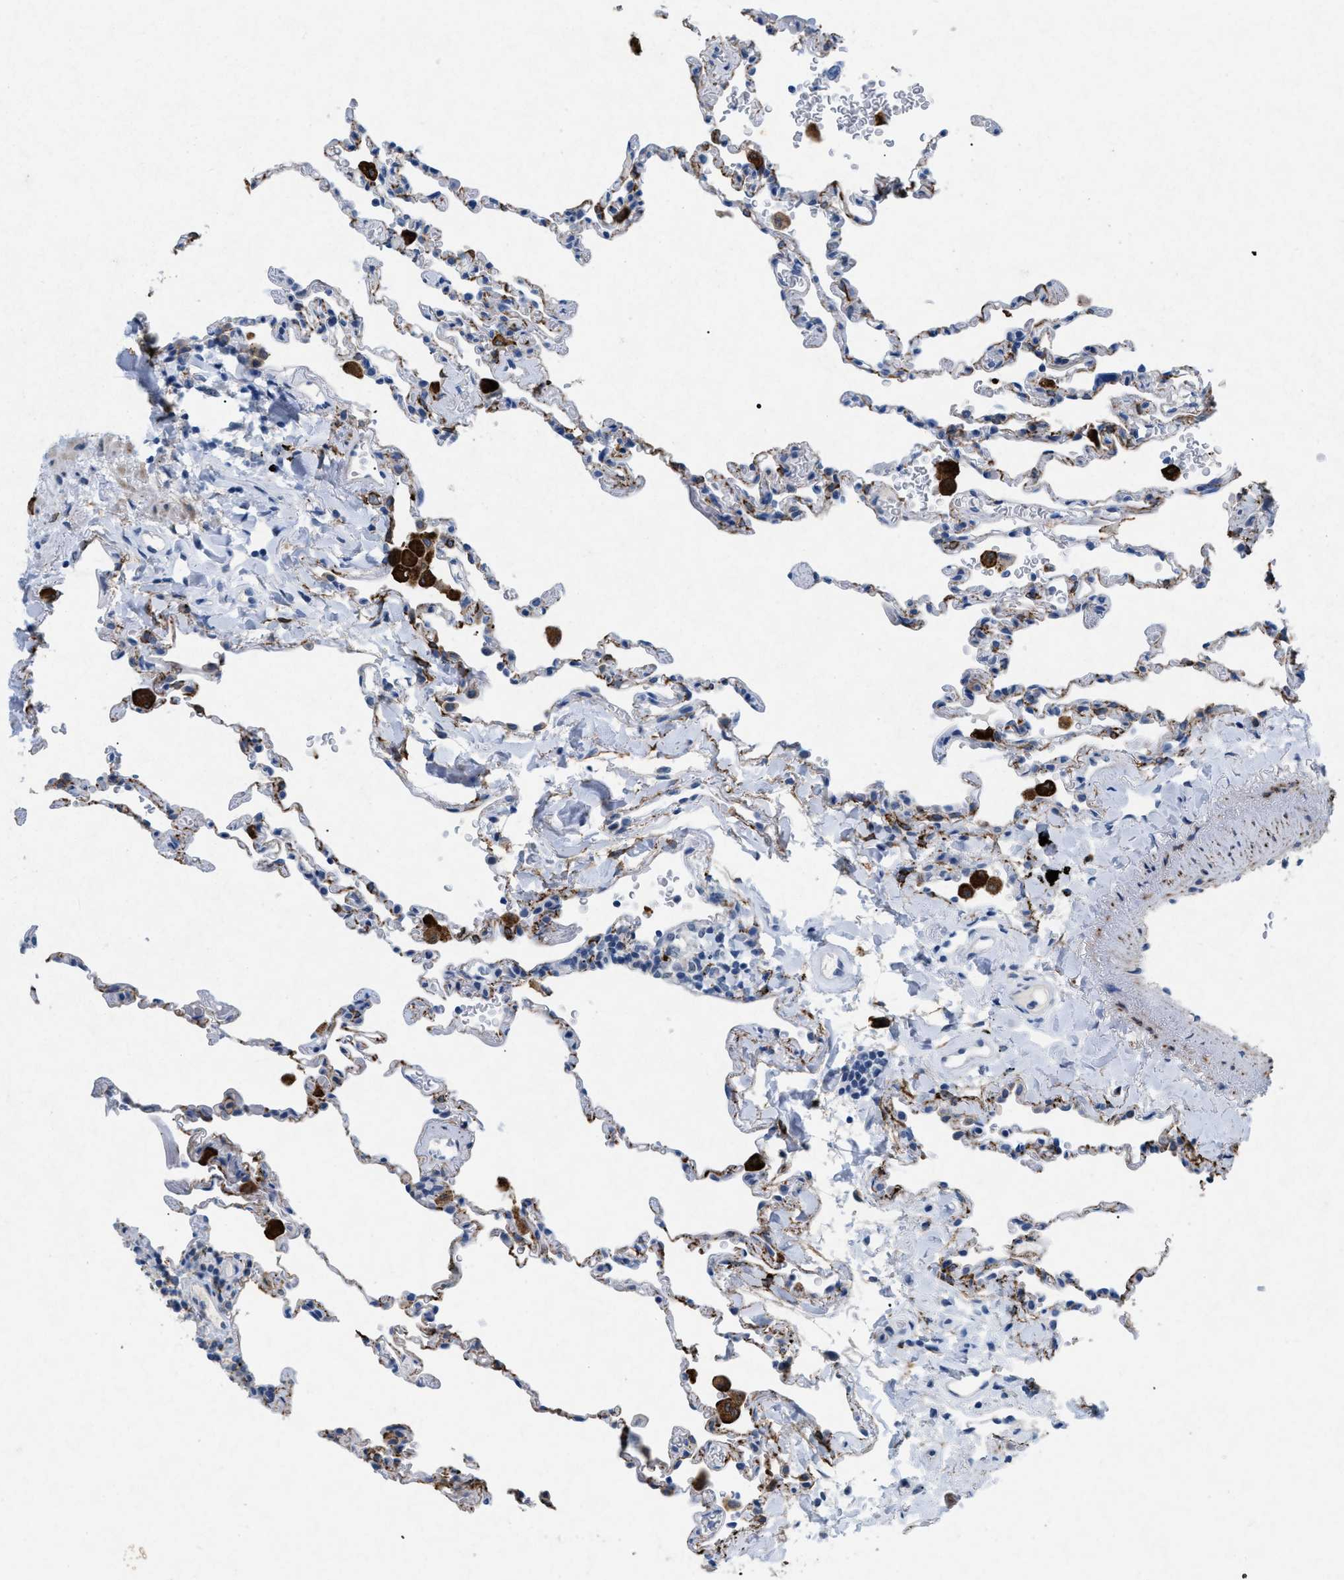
{"staining": {"intensity": "negative", "quantity": "none", "location": "none"}, "tissue": "lung", "cell_type": "Alveolar cells", "image_type": "normal", "snomed": [{"axis": "morphology", "description": "Normal tissue, NOS"}, {"axis": "topography", "description": "Lung"}], "caption": "Immunohistochemistry (IHC) image of normal lung stained for a protein (brown), which demonstrates no positivity in alveolar cells. The staining was performed using DAB (3,3'-diaminobenzidine) to visualize the protein expression in brown, while the nuclei were stained in blue with hematoxylin (Magnification: 20x).", "gene": "TASOR", "patient": {"sex": "male", "age": 59}}